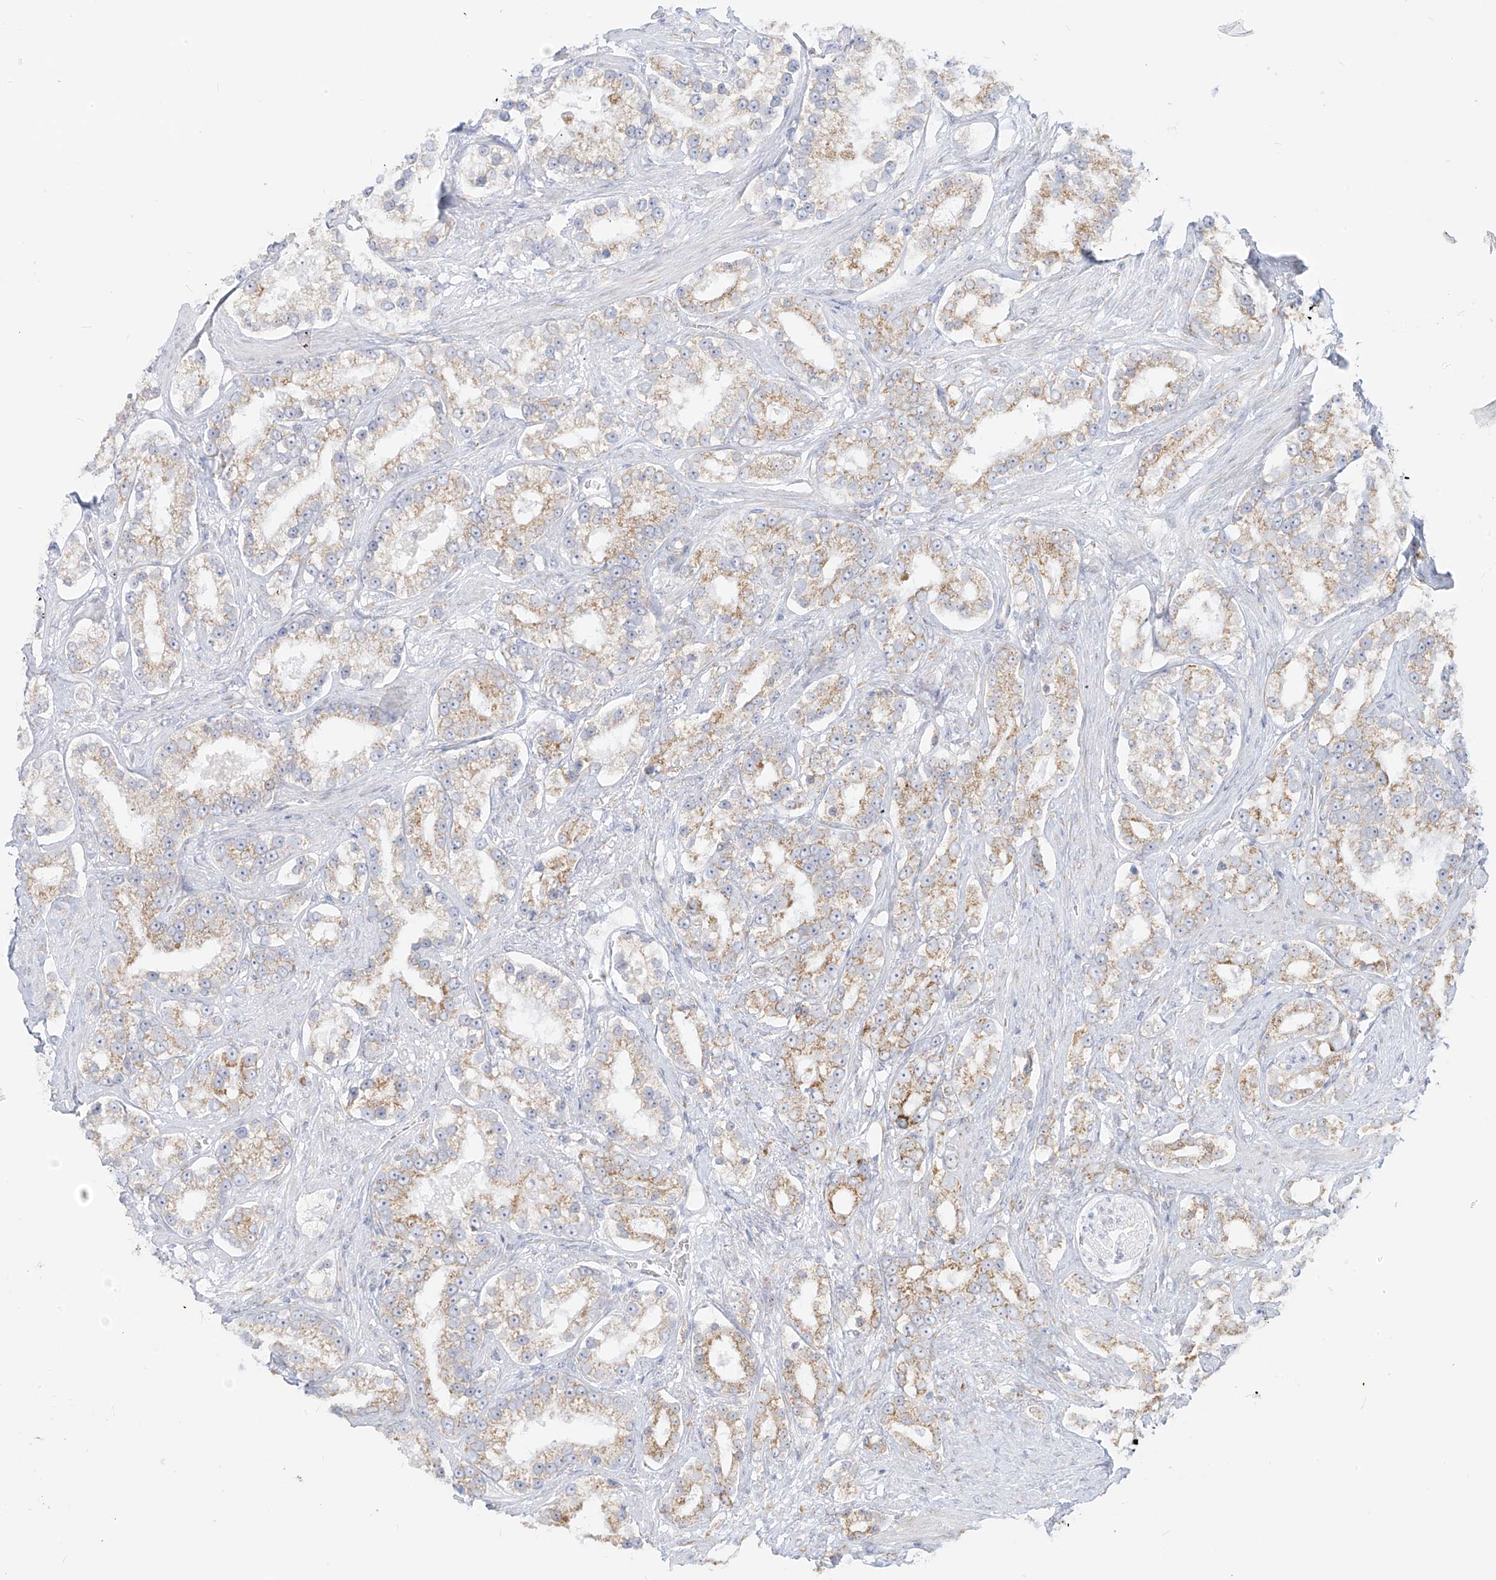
{"staining": {"intensity": "weak", "quantity": ">75%", "location": "cytoplasmic/membranous"}, "tissue": "prostate cancer", "cell_type": "Tumor cells", "image_type": "cancer", "snomed": [{"axis": "morphology", "description": "Normal tissue, NOS"}, {"axis": "morphology", "description": "Adenocarcinoma, High grade"}, {"axis": "topography", "description": "Prostate"}], "caption": "Human high-grade adenocarcinoma (prostate) stained with a brown dye displays weak cytoplasmic/membranous positive expression in approximately >75% of tumor cells.", "gene": "LRRC59", "patient": {"sex": "male", "age": 83}}